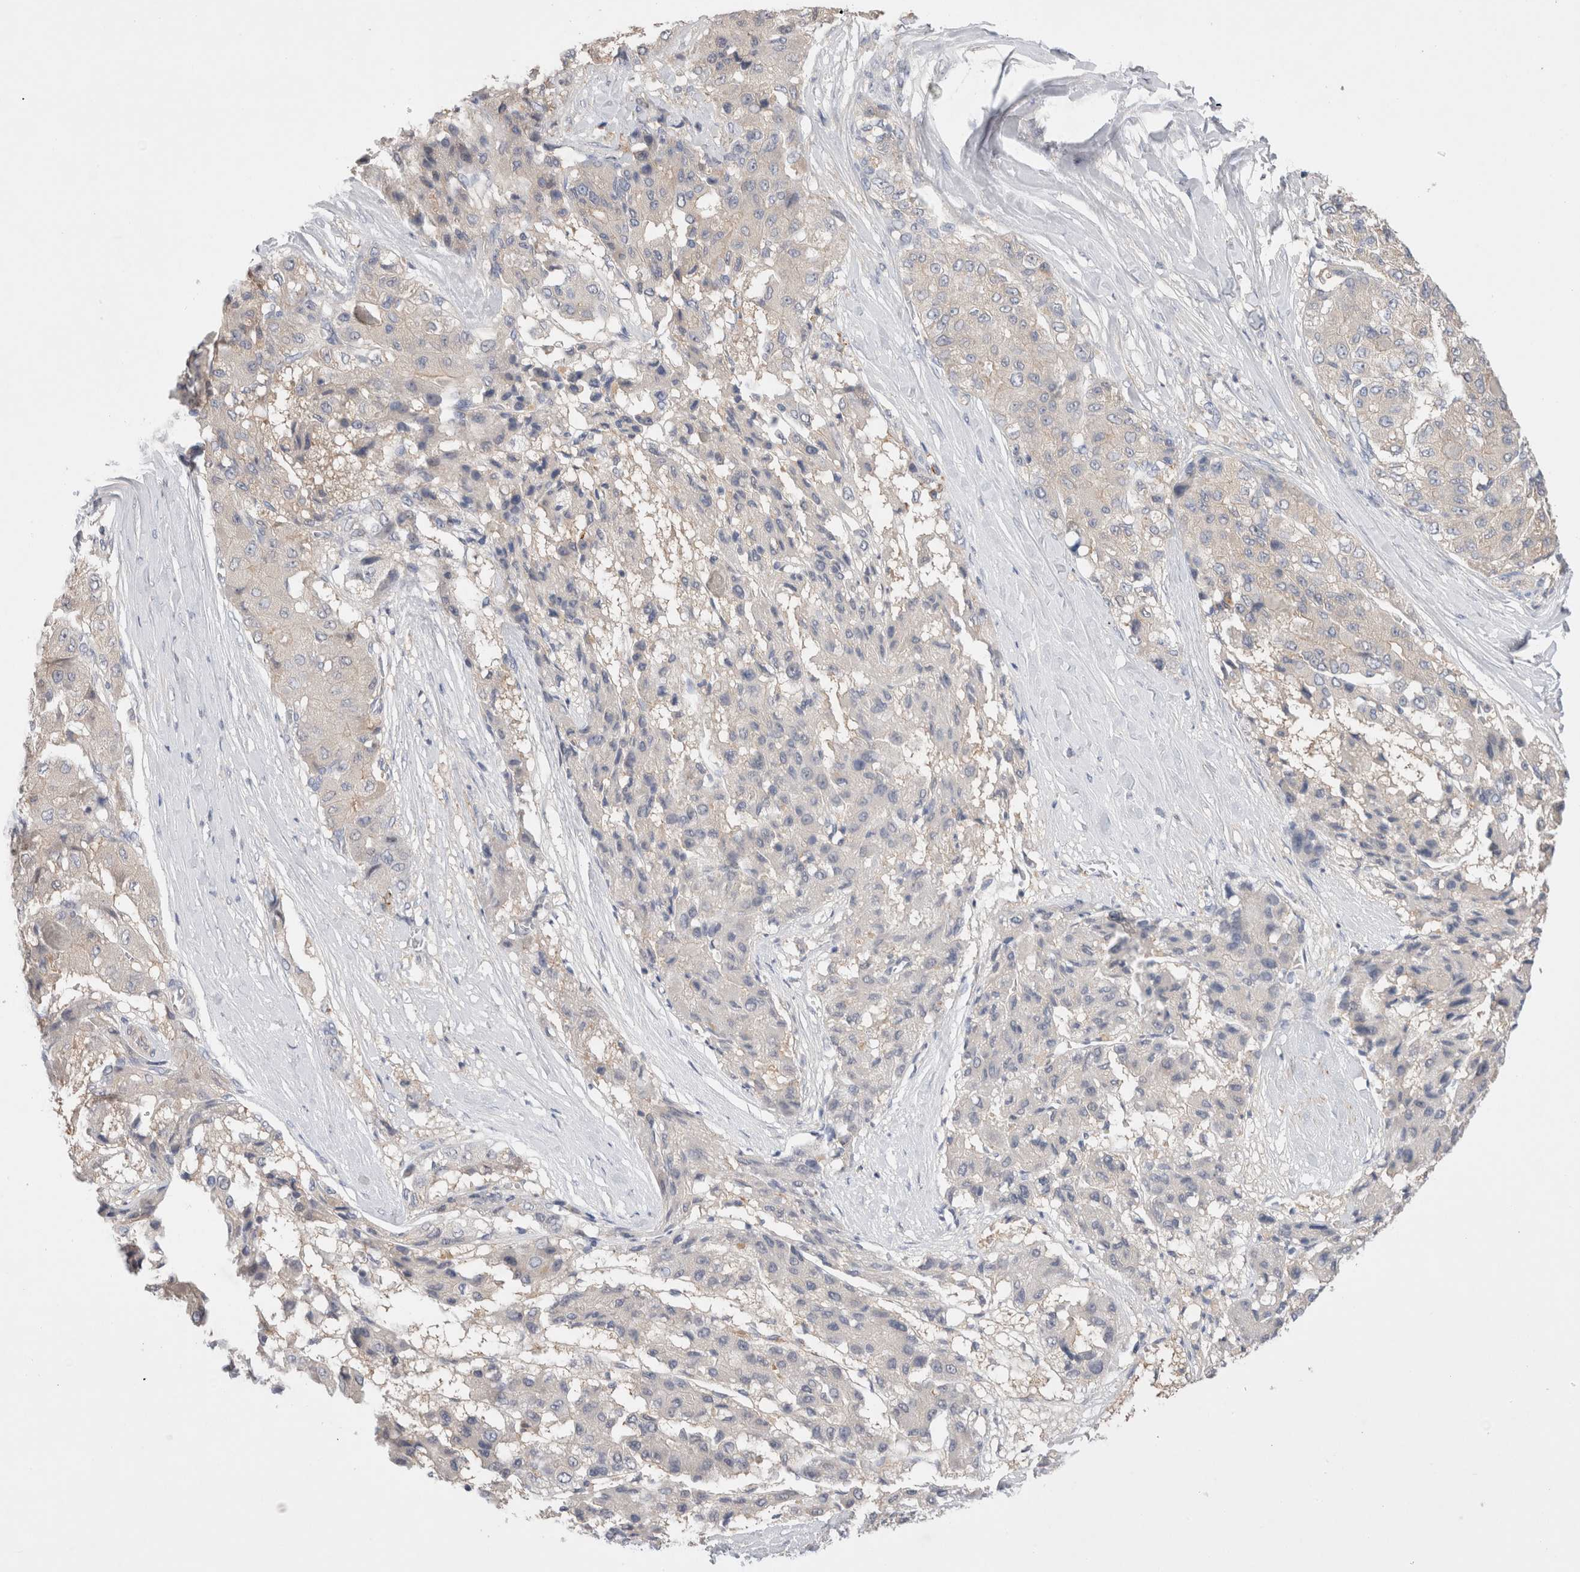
{"staining": {"intensity": "negative", "quantity": "none", "location": "none"}, "tissue": "liver cancer", "cell_type": "Tumor cells", "image_type": "cancer", "snomed": [{"axis": "morphology", "description": "Carcinoma, Hepatocellular, NOS"}, {"axis": "topography", "description": "Liver"}], "caption": "This is an immunohistochemistry (IHC) micrograph of liver hepatocellular carcinoma. There is no positivity in tumor cells.", "gene": "IFT74", "patient": {"sex": "male", "age": 80}}